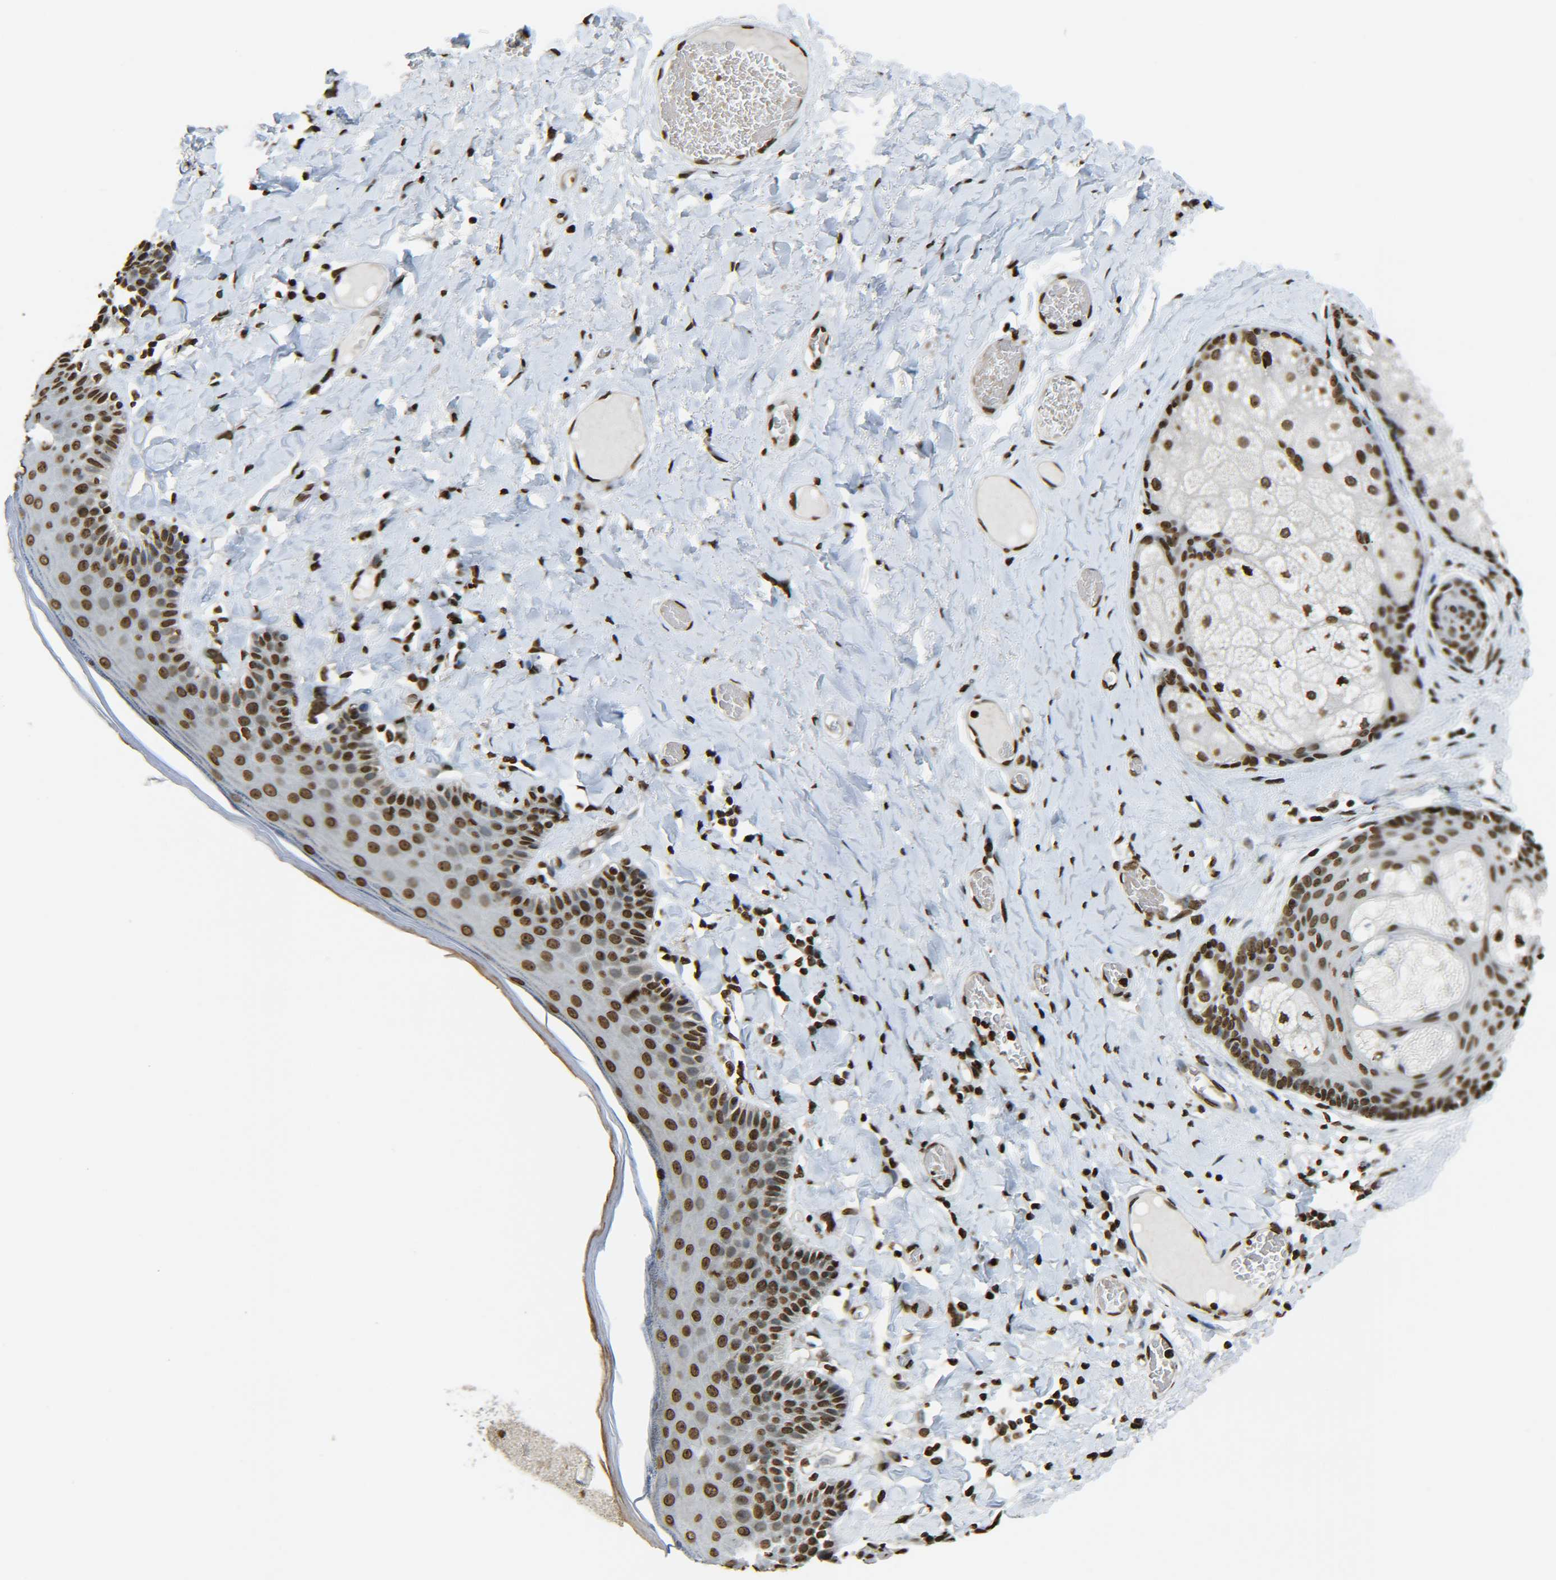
{"staining": {"intensity": "strong", "quantity": ">75%", "location": "nuclear"}, "tissue": "skin", "cell_type": "Epidermal cells", "image_type": "normal", "snomed": [{"axis": "morphology", "description": "Normal tissue, NOS"}, {"axis": "topography", "description": "Anal"}], "caption": "Skin stained with DAB IHC reveals high levels of strong nuclear staining in approximately >75% of epidermal cells.", "gene": "H4C16", "patient": {"sex": "male", "age": 69}}